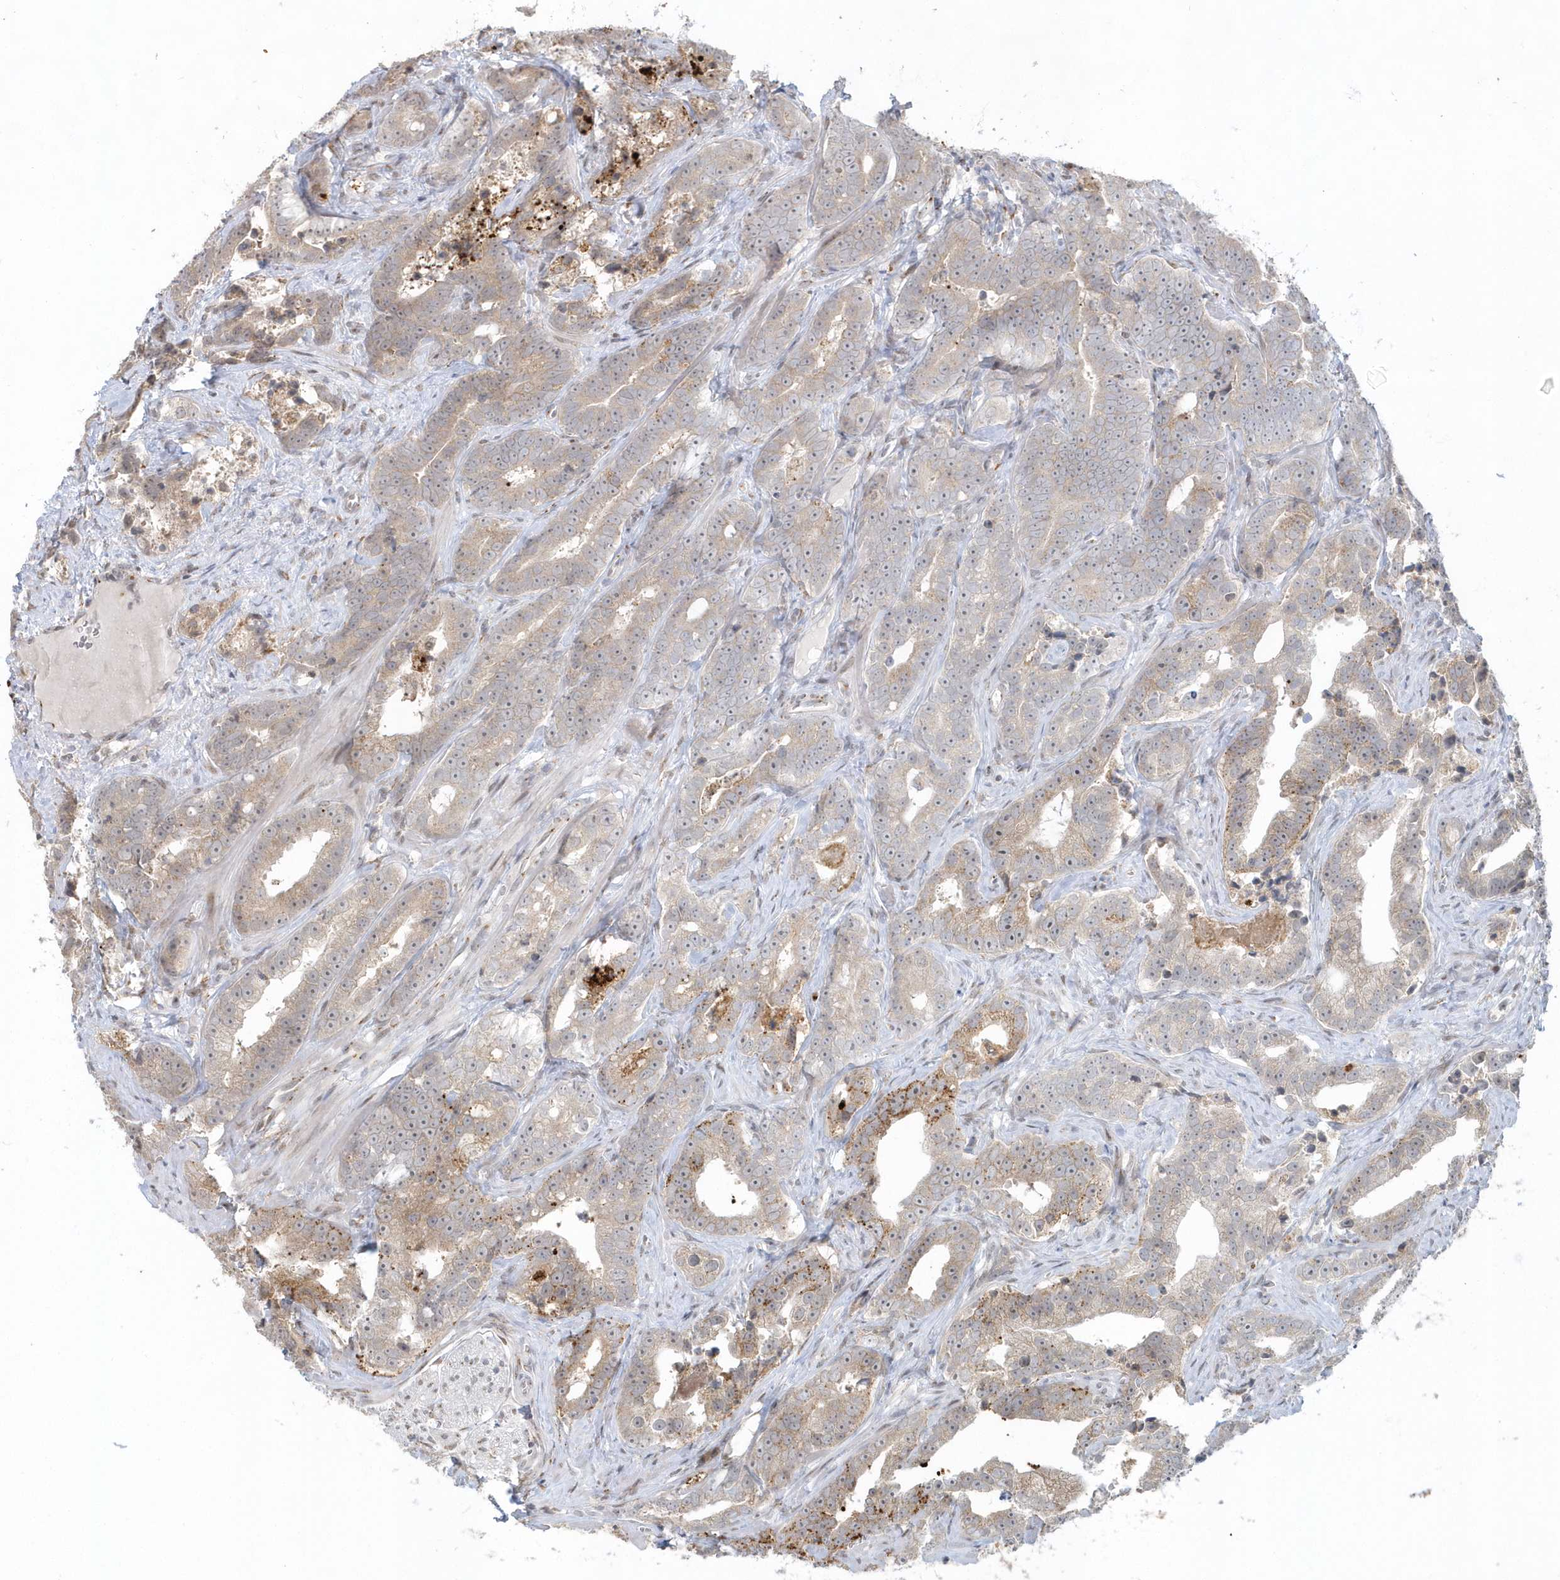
{"staining": {"intensity": "moderate", "quantity": "<25%", "location": "cytoplasmic/membranous"}, "tissue": "prostate cancer", "cell_type": "Tumor cells", "image_type": "cancer", "snomed": [{"axis": "morphology", "description": "Adenocarcinoma, High grade"}, {"axis": "topography", "description": "Prostate"}], "caption": "DAB (3,3'-diaminobenzidine) immunohistochemical staining of human prostate cancer (adenocarcinoma (high-grade)) displays moderate cytoplasmic/membranous protein expression in about <25% of tumor cells.", "gene": "DHFR", "patient": {"sex": "male", "age": 62}}